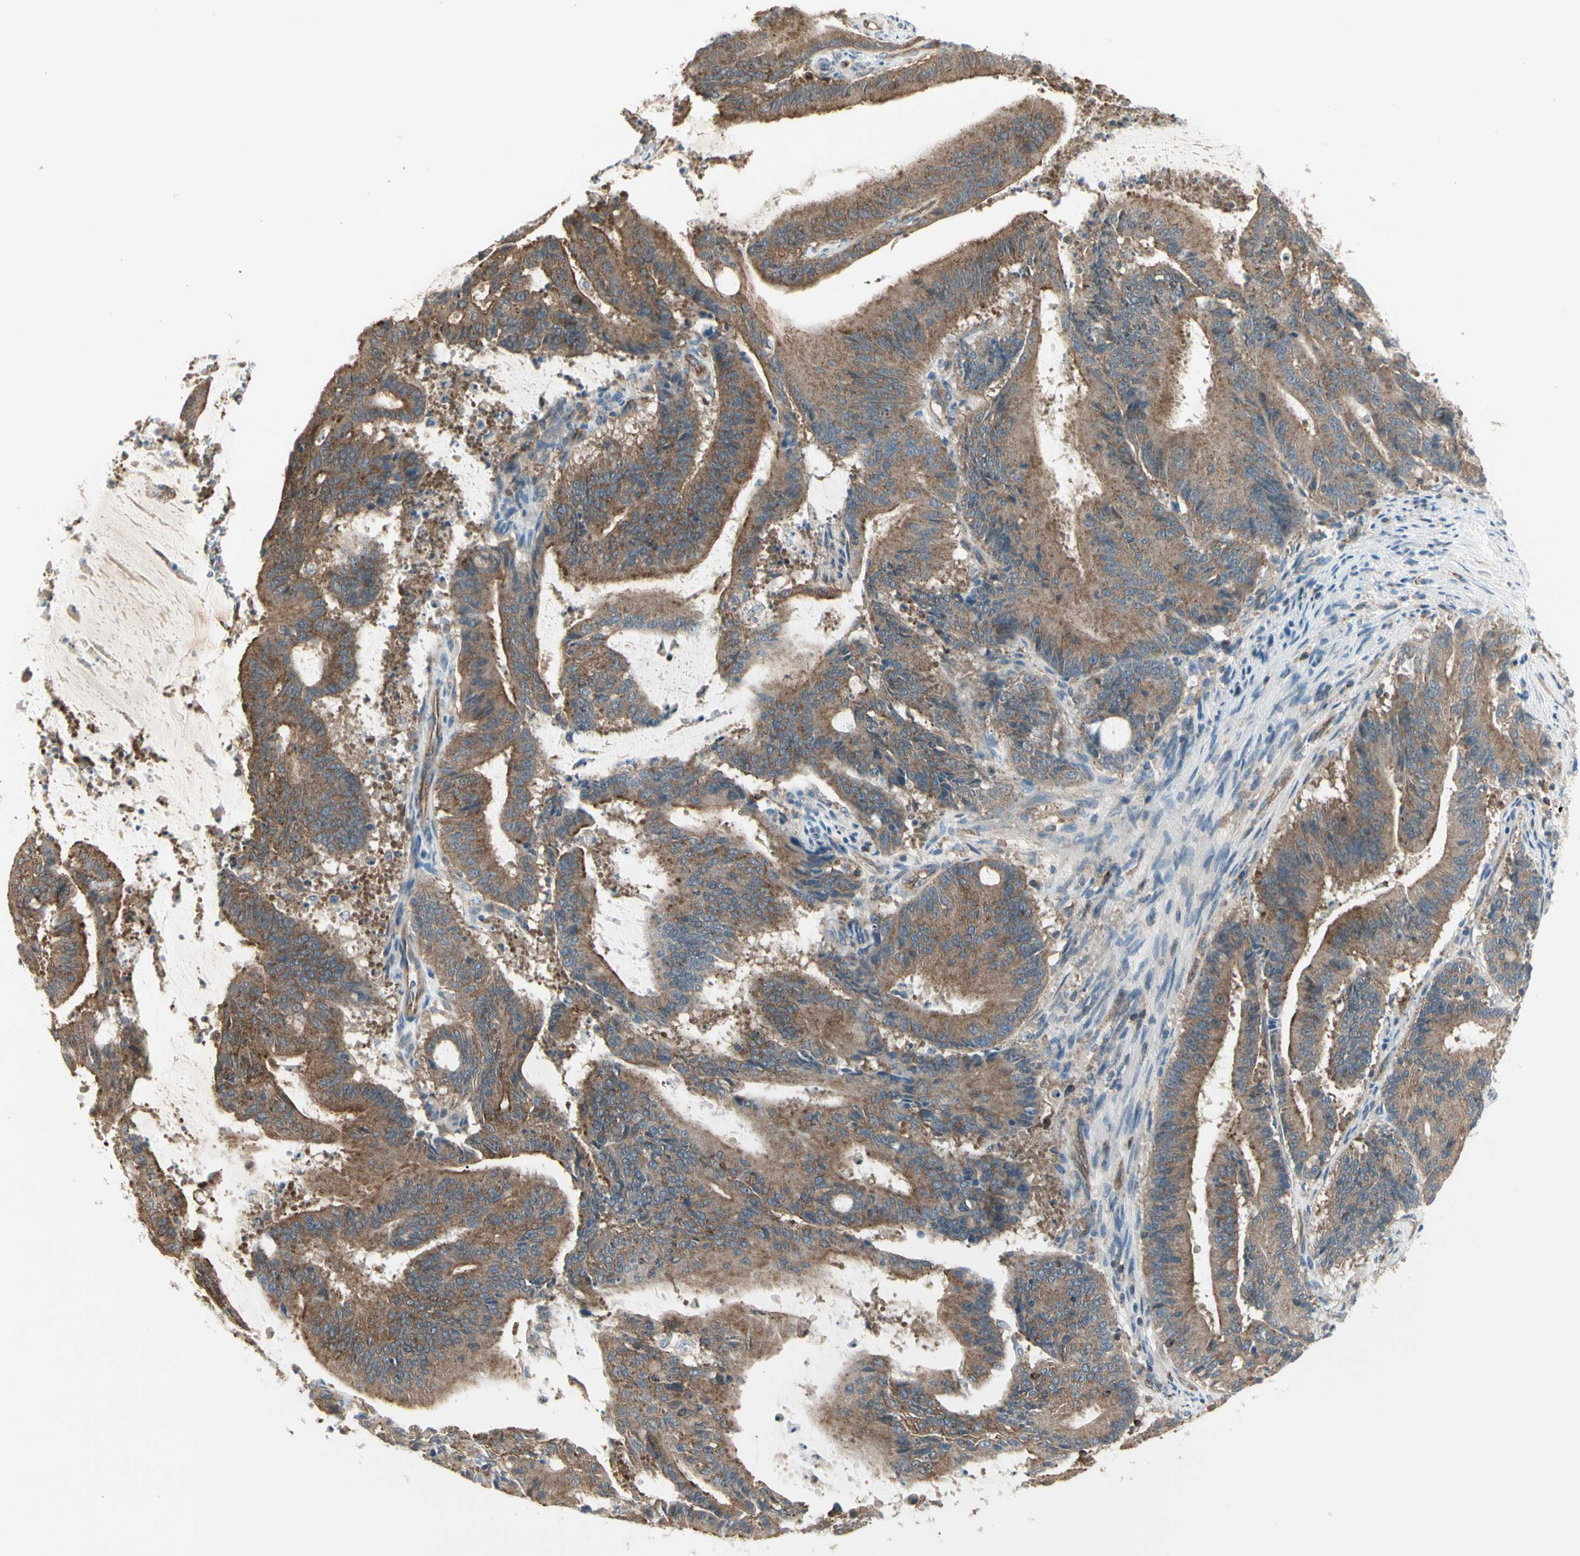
{"staining": {"intensity": "moderate", "quantity": ">75%", "location": "cytoplasmic/membranous"}, "tissue": "liver cancer", "cell_type": "Tumor cells", "image_type": "cancer", "snomed": [{"axis": "morphology", "description": "Cholangiocarcinoma"}, {"axis": "topography", "description": "Liver"}], "caption": "The image displays staining of cholangiocarcinoma (liver), revealing moderate cytoplasmic/membranous protein staining (brown color) within tumor cells.", "gene": "AGFG1", "patient": {"sex": "female", "age": 73}}